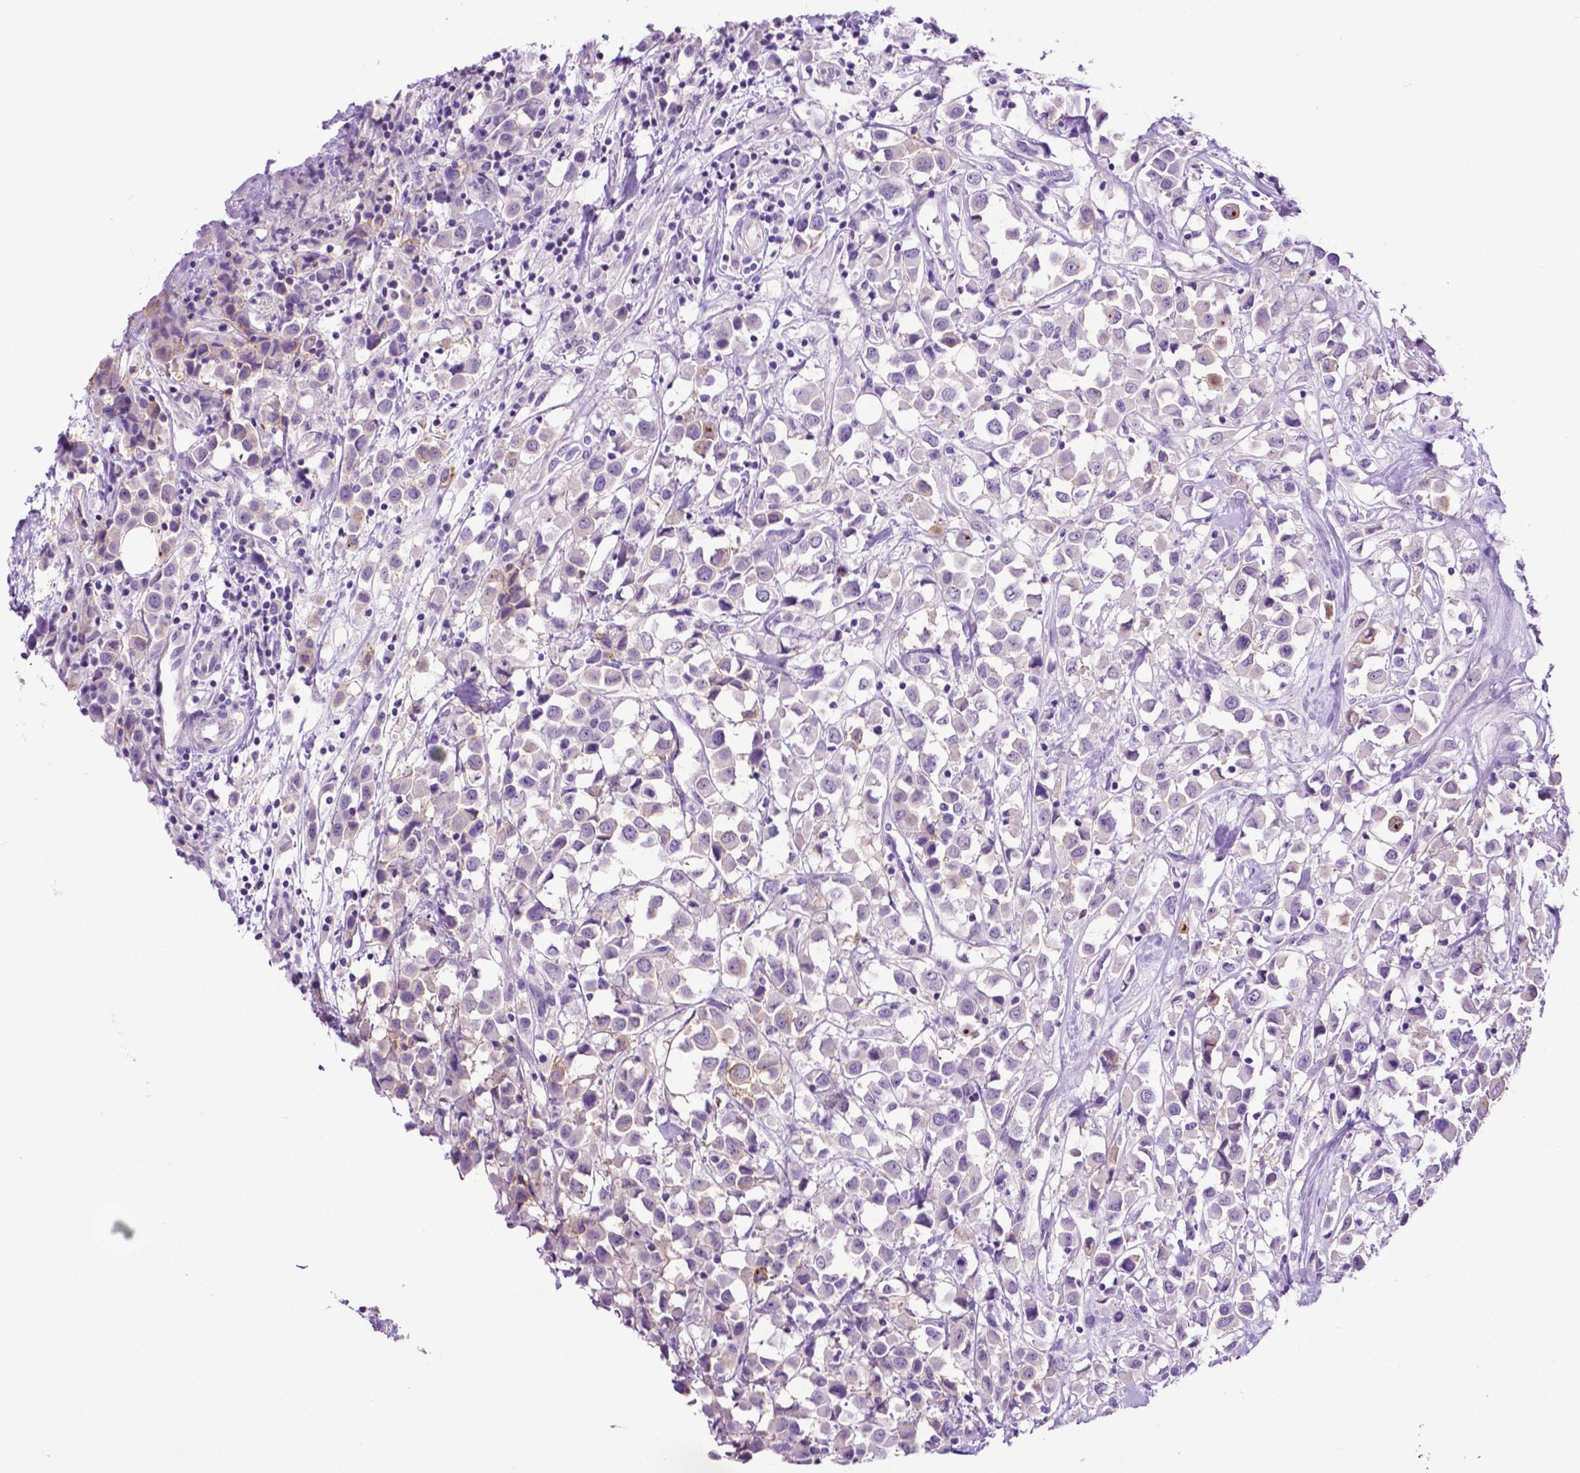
{"staining": {"intensity": "negative", "quantity": "none", "location": "none"}, "tissue": "breast cancer", "cell_type": "Tumor cells", "image_type": "cancer", "snomed": [{"axis": "morphology", "description": "Duct carcinoma"}, {"axis": "topography", "description": "Breast"}], "caption": "Immunohistochemical staining of human breast cancer exhibits no significant expression in tumor cells. (Stains: DAB (3,3'-diaminobenzidine) IHC with hematoxylin counter stain, Microscopy: brightfield microscopy at high magnification).", "gene": "TACSTD2", "patient": {"sex": "female", "age": 61}}